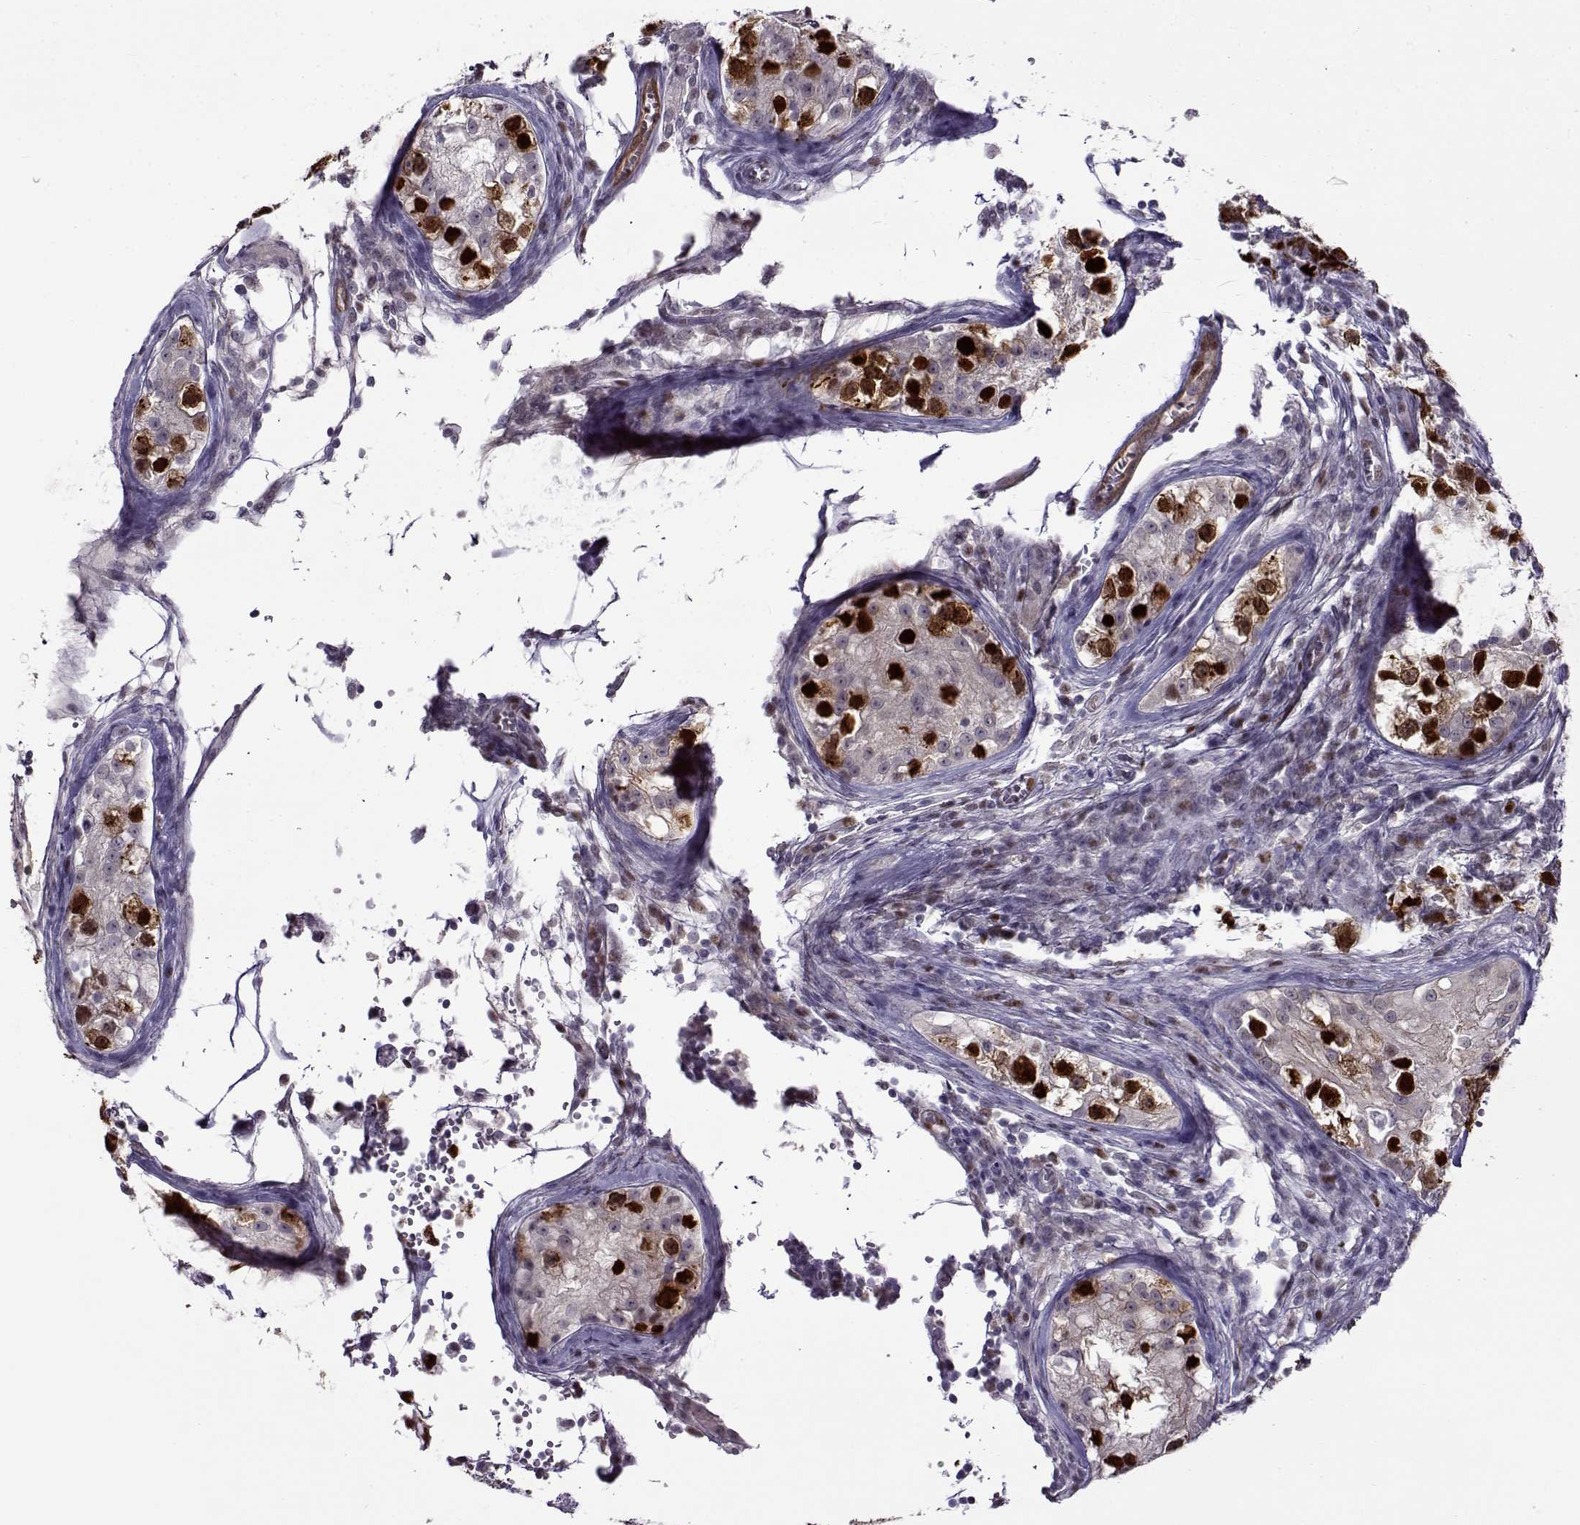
{"staining": {"intensity": "strong", "quantity": "25%-75%", "location": "cytoplasmic/membranous,nuclear"}, "tissue": "testis cancer", "cell_type": "Tumor cells", "image_type": "cancer", "snomed": [{"axis": "morphology", "description": "Carcinoma, Embryonal, NOS"}, {"axis": "topography", "description": "Testis"}], "caption": "Immunohistochemistry (IHC) of human testis cancer (embryonal carcinoma) shows high levels of strong cytoplasmic/membranous and nuclear staining in about 25%-75% of tumor cells.", "gene": "BACH1", "patient": {"sex": "male", "age": 23}}